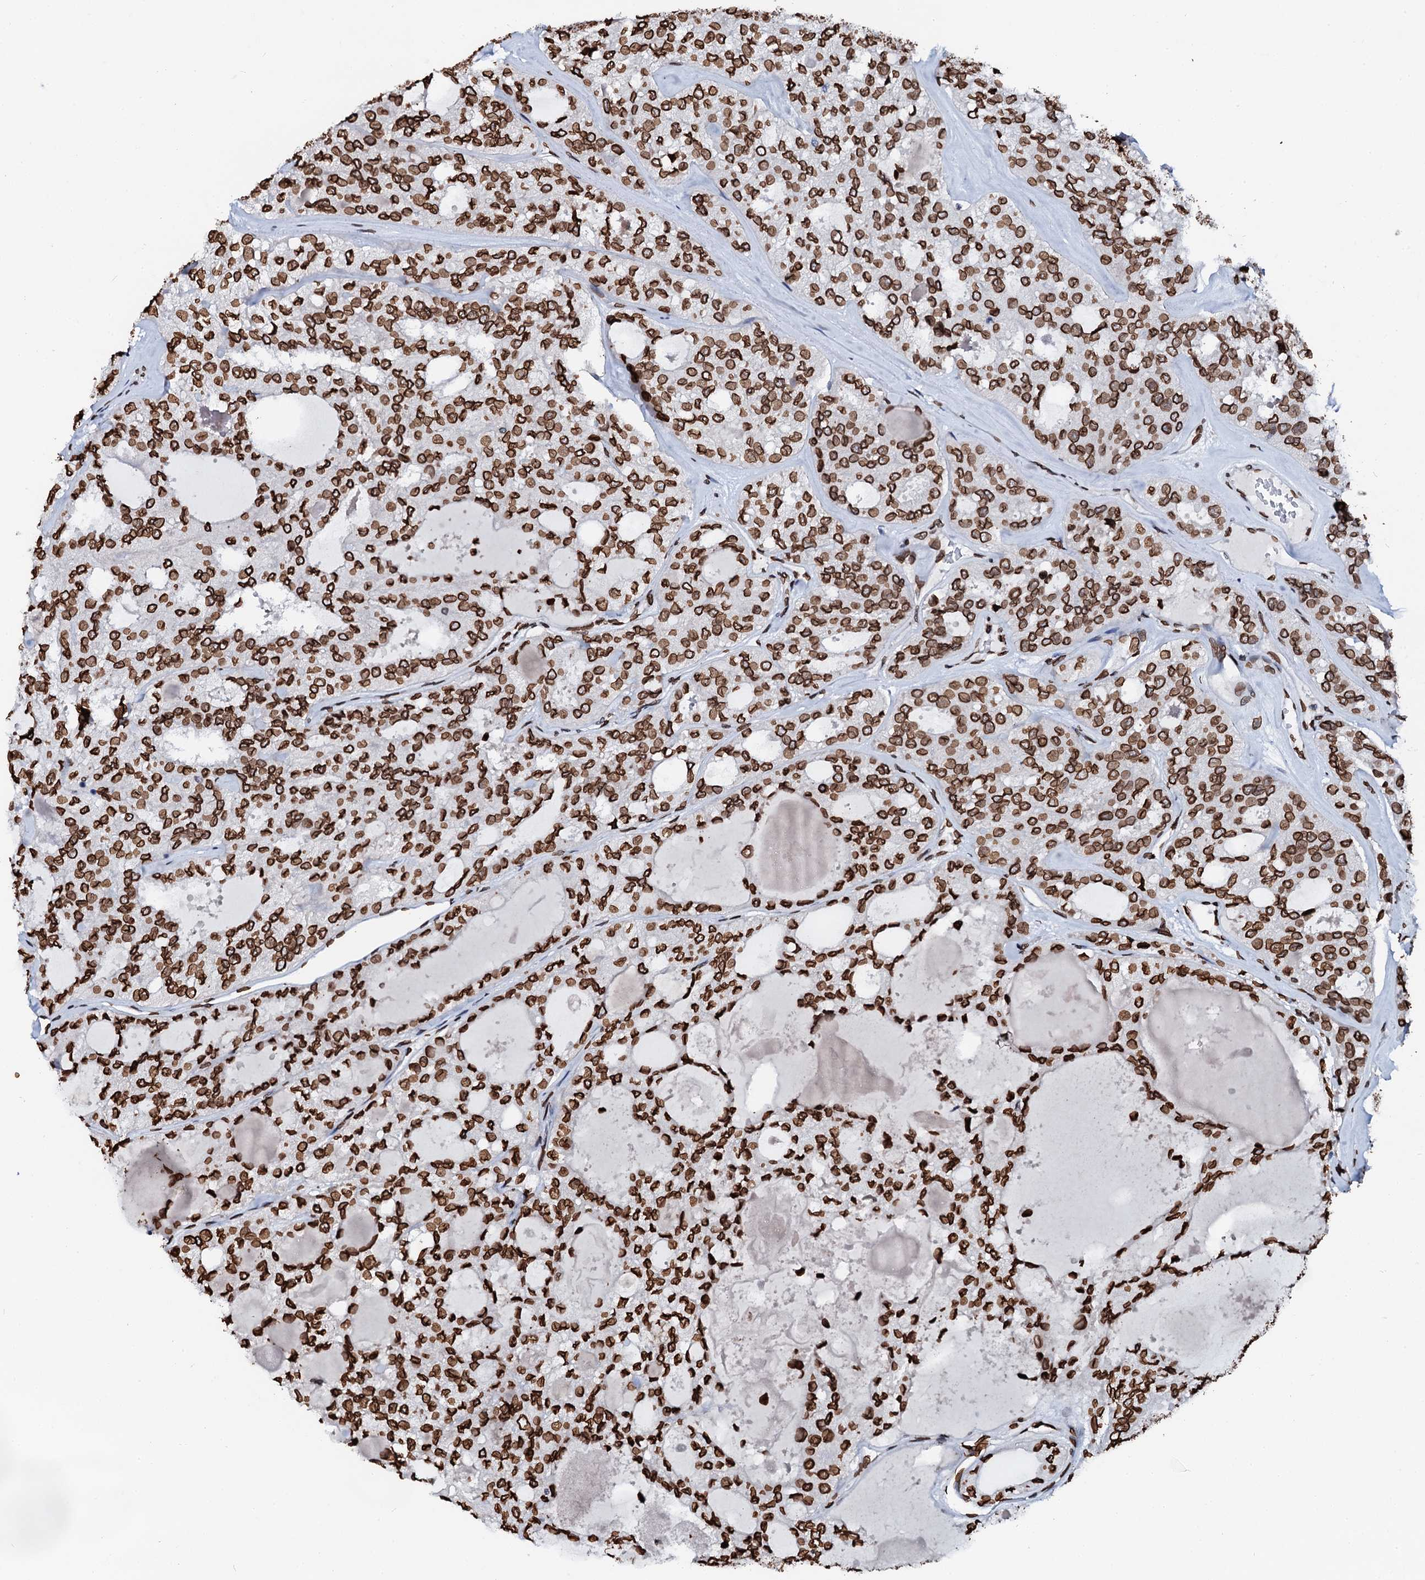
{"staining": {"intensity": "strong", "quantity": ">75%", "location": "nuclear"}, "tissue": "thyroid cancer", "cell_type": "Tumor cells", "image_type": "cancer", "snomed": [{"axis": "morphology", "description": "Follicular adenoma carcinoma, NOS"}, {"axis": "topography", "description": "Thyroid gland"}], "caption": "Immunohistochemical staining of thyroid cancer (follicular adenoma carcinoma) exhibits strong nuclear protein positivity in about >75% of tumor cells.", "gene": "KATNAL2", "patient": {"sex": "male", "age": 75}}